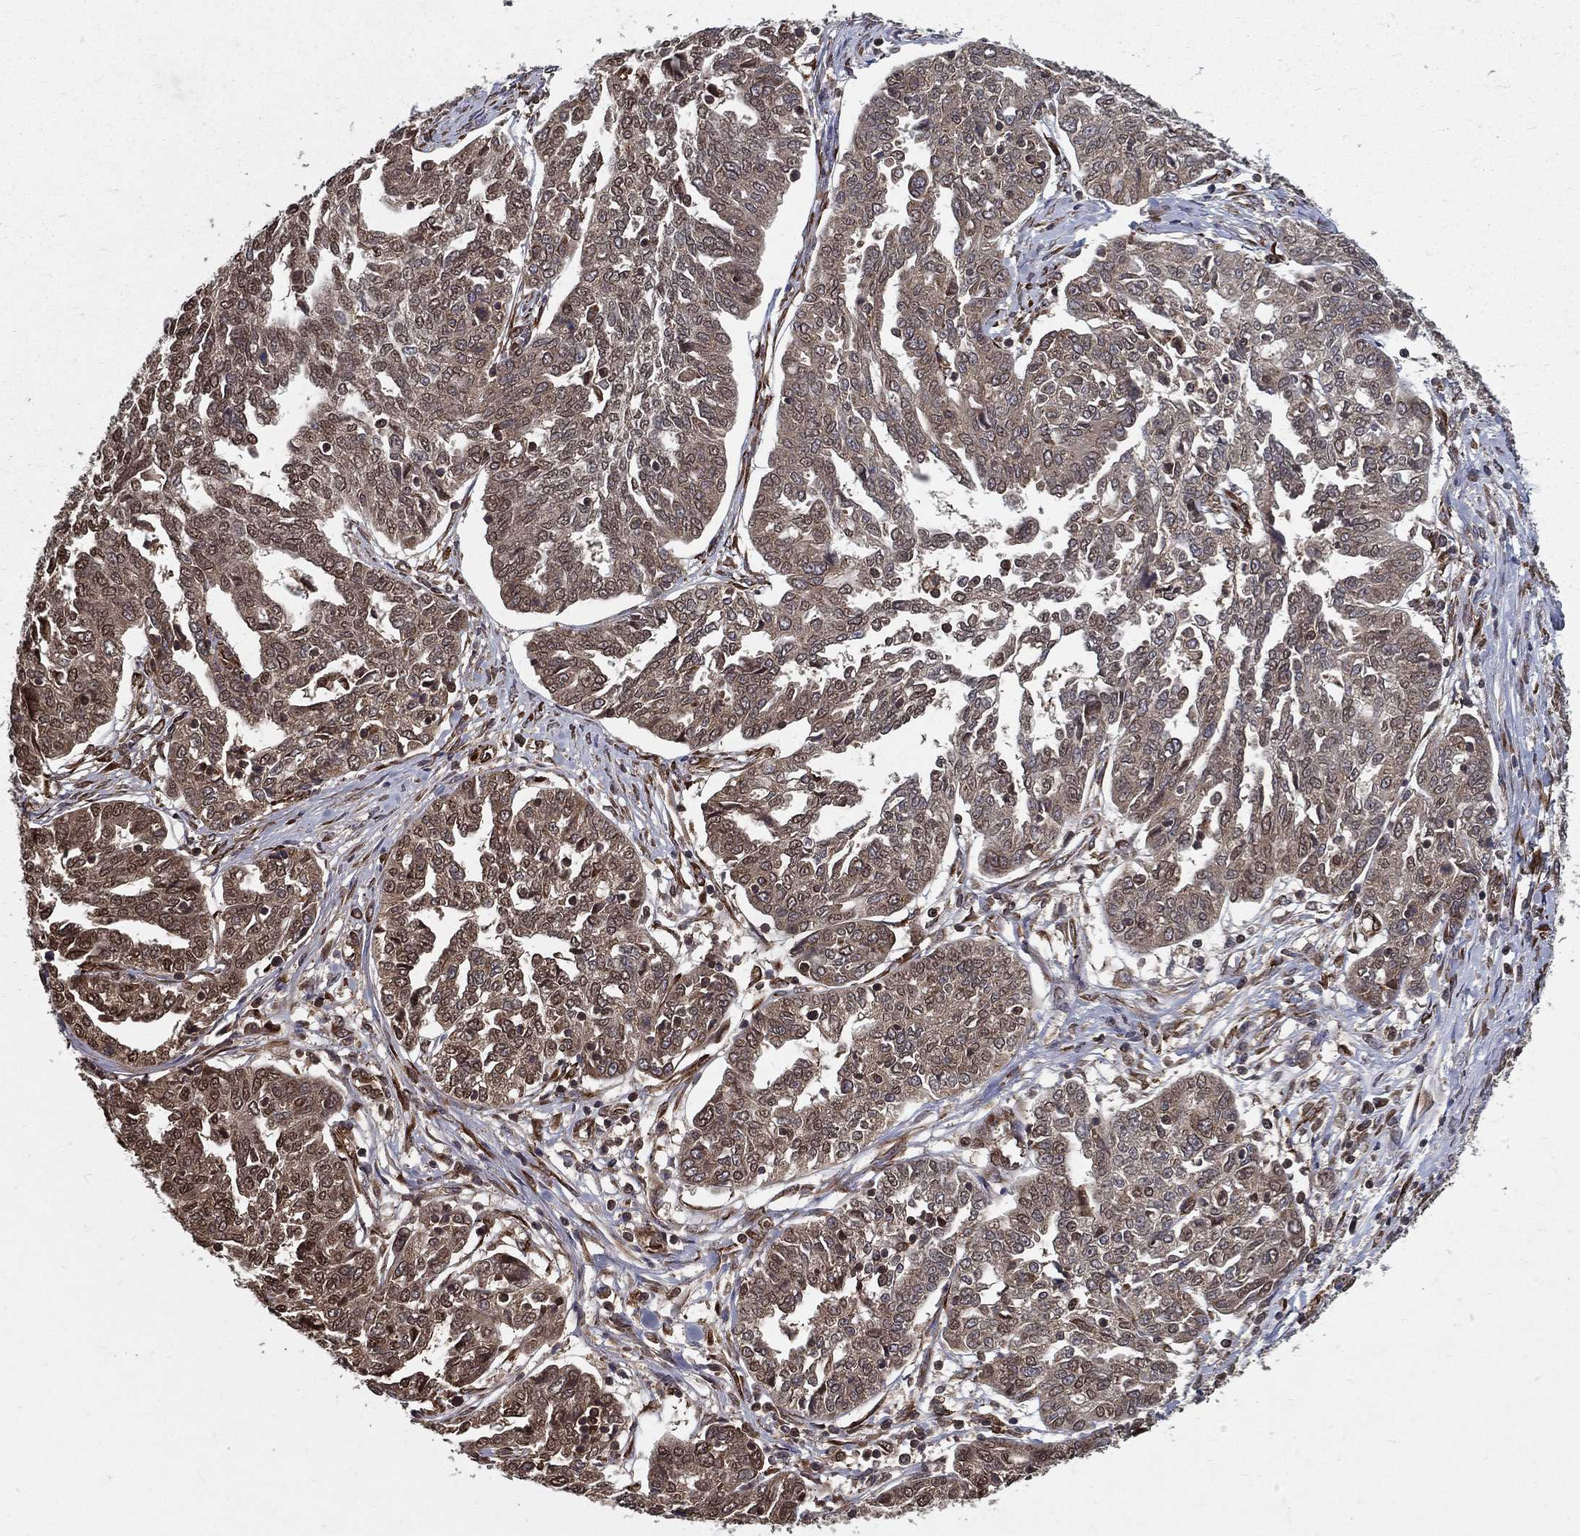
{"staining": {"intensity": "weak", "quantity": "<25%", "location": "cytoplasmic/membranous"}, "tissue": "ovarian cancer", "cell_type": "Tumor cells", "image_type": "cancer", "snomed": [{"axis": "morphology", "description": "Cystadenocarcinoma, serous, NOS"}, {"axis": "topography", "description": "Ovary"}], "caption": "The histopathology image exhibits no significant expression in tumor cells of ovarian serous cystadenocarcinoma. (DAB (3,3'-diaminobenzidine) immunohistochemistry (IHC) with hematoxylin counter stain).", "gene": "CERS2", "patient": {"sex": "female", "age": 67}}